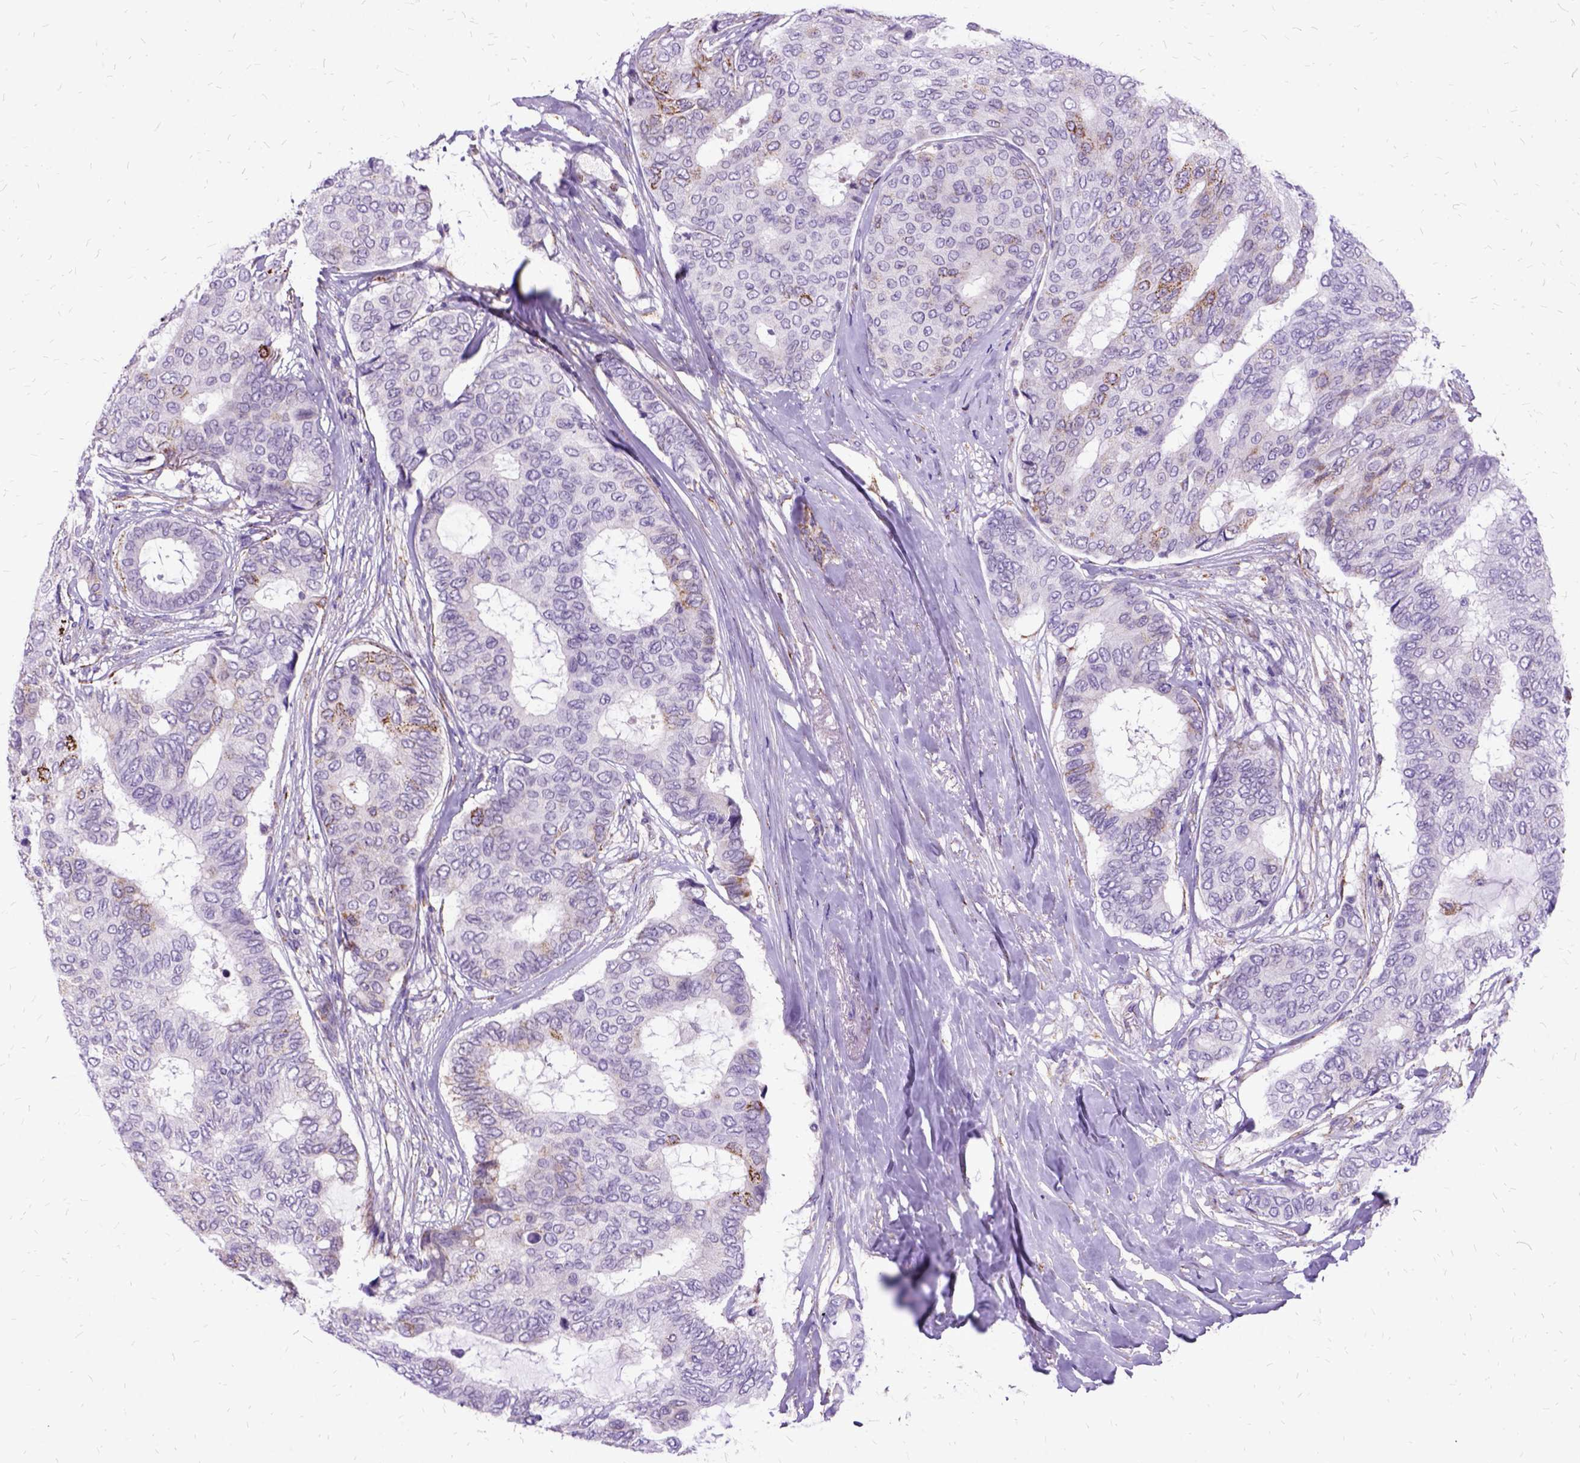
{"staining": {"intensity": "weak", "quantity": "<25%", "location": "cytoplasmic/membranous"}, "tissue": "breast cancer", "cell_type": "Tumor cells", "image_type": "cancer", "snomed": [{"axis": "morphology", "description": "Duct carcinoma"}, {"axis": "topography", "description": "Breast"}], "caption": "Immunohistochemistry (IHC) image of neoplastic tissue: breast cancer (intraductal carcinoma) stained with DAB (3,3'-diaminobenzidine) reveals no significant protein staining in tumor cells.", "gene": "OXCT1", "patient": {"sex": "female", "age": 75}}